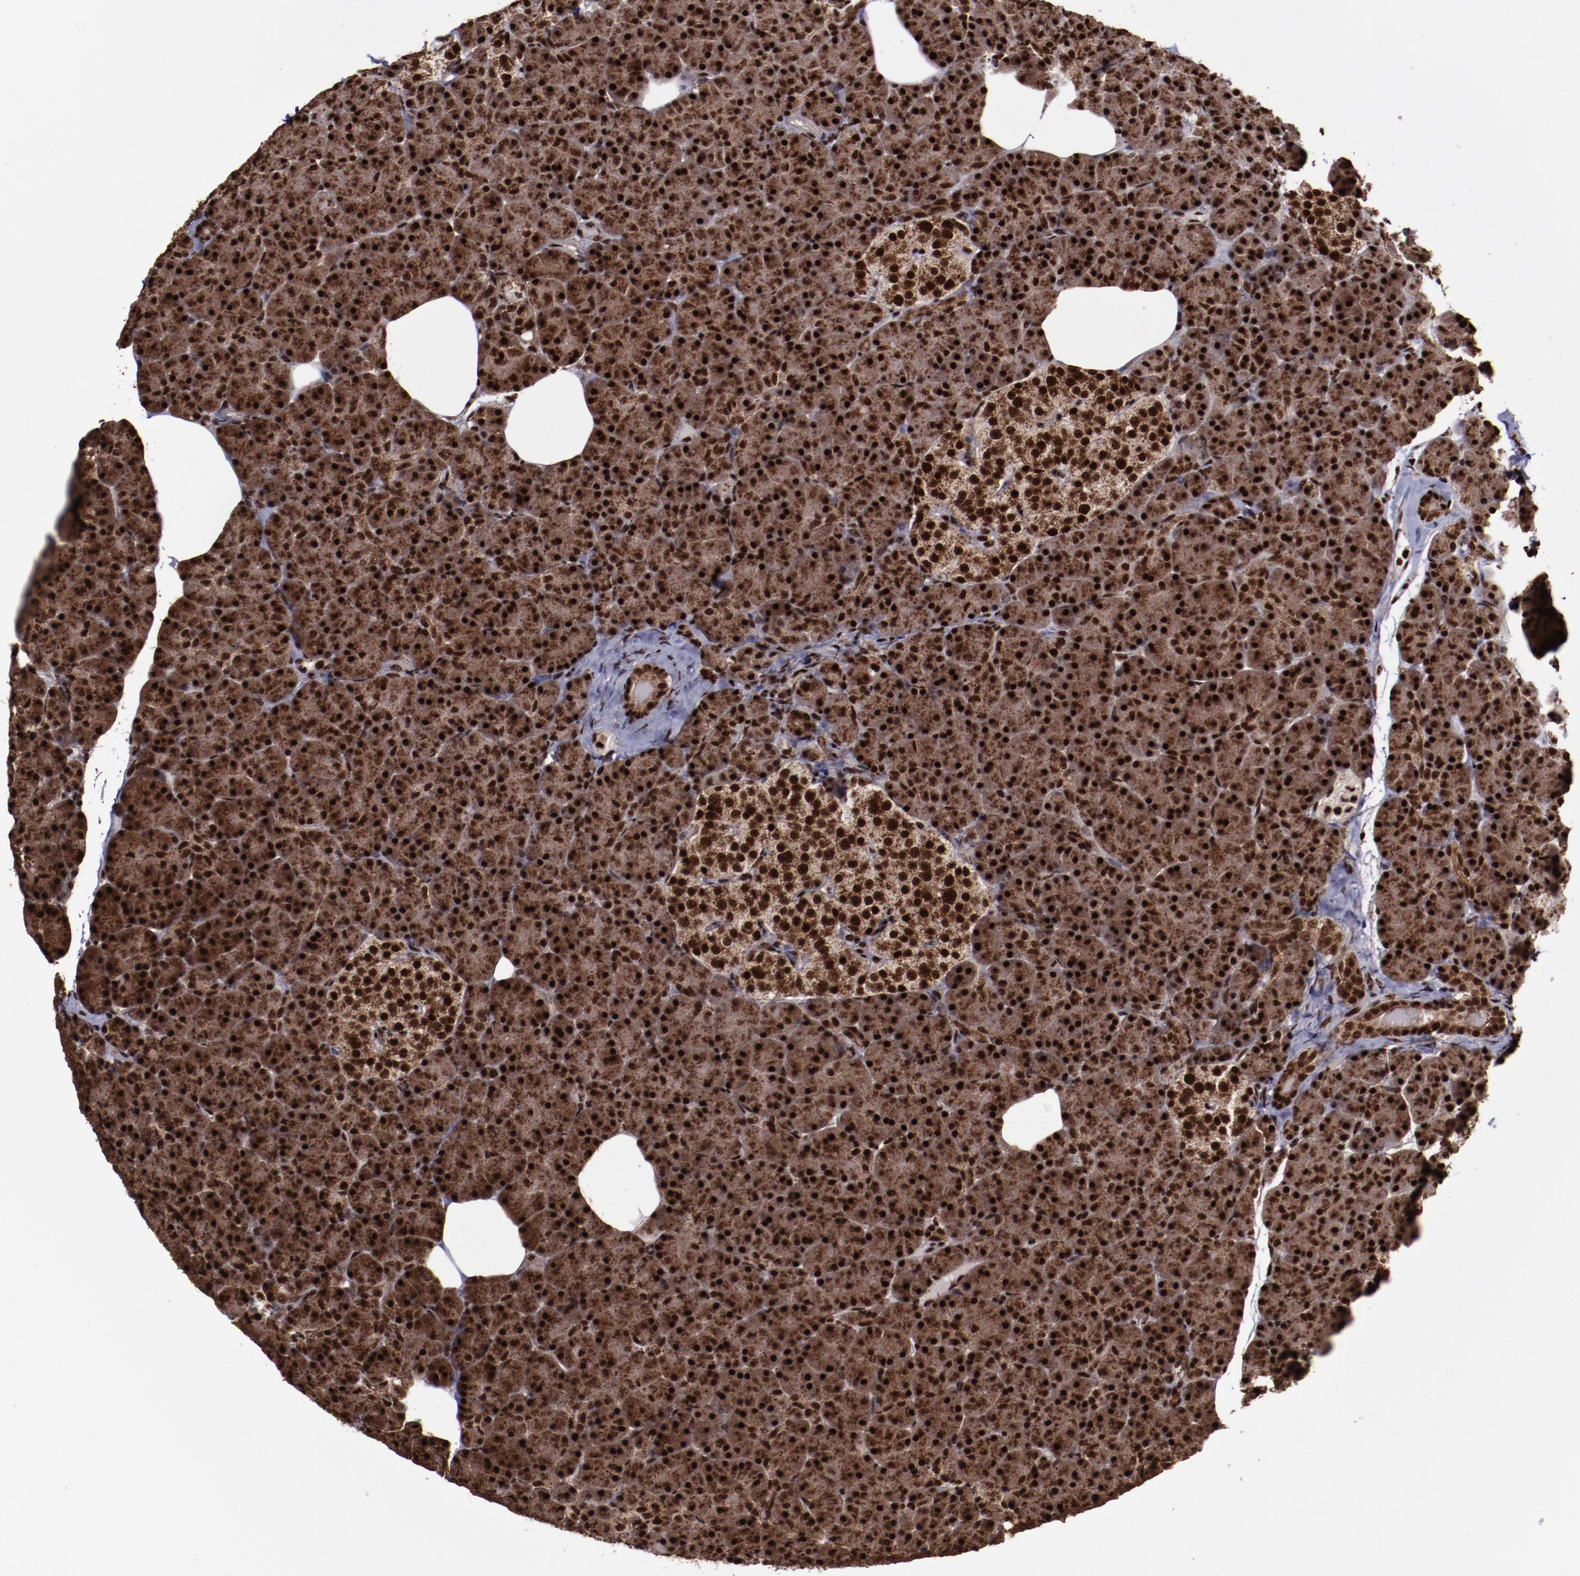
{"staining": {"intensity": "strong", "quantity": ">75%", "location": "cytoplasmic/membranous,nuclear"}, "tissue": "pancreas", "cell_type": "Exocrine glandular cells", "image_type": "normal", "snomed": [{"axis": "morphology", "description": "Normal tissue, NOS"}, {"axis": "topography", "description": "Pancreas"}], "caption": "Exocrine glandular cells reveal high levels of strong cytoplasmic/membranous,nuclear staining in about >75% of cells in normal pancreas.", "gene": "SNW1", "patient": {"sex": "female", "age": 43}}